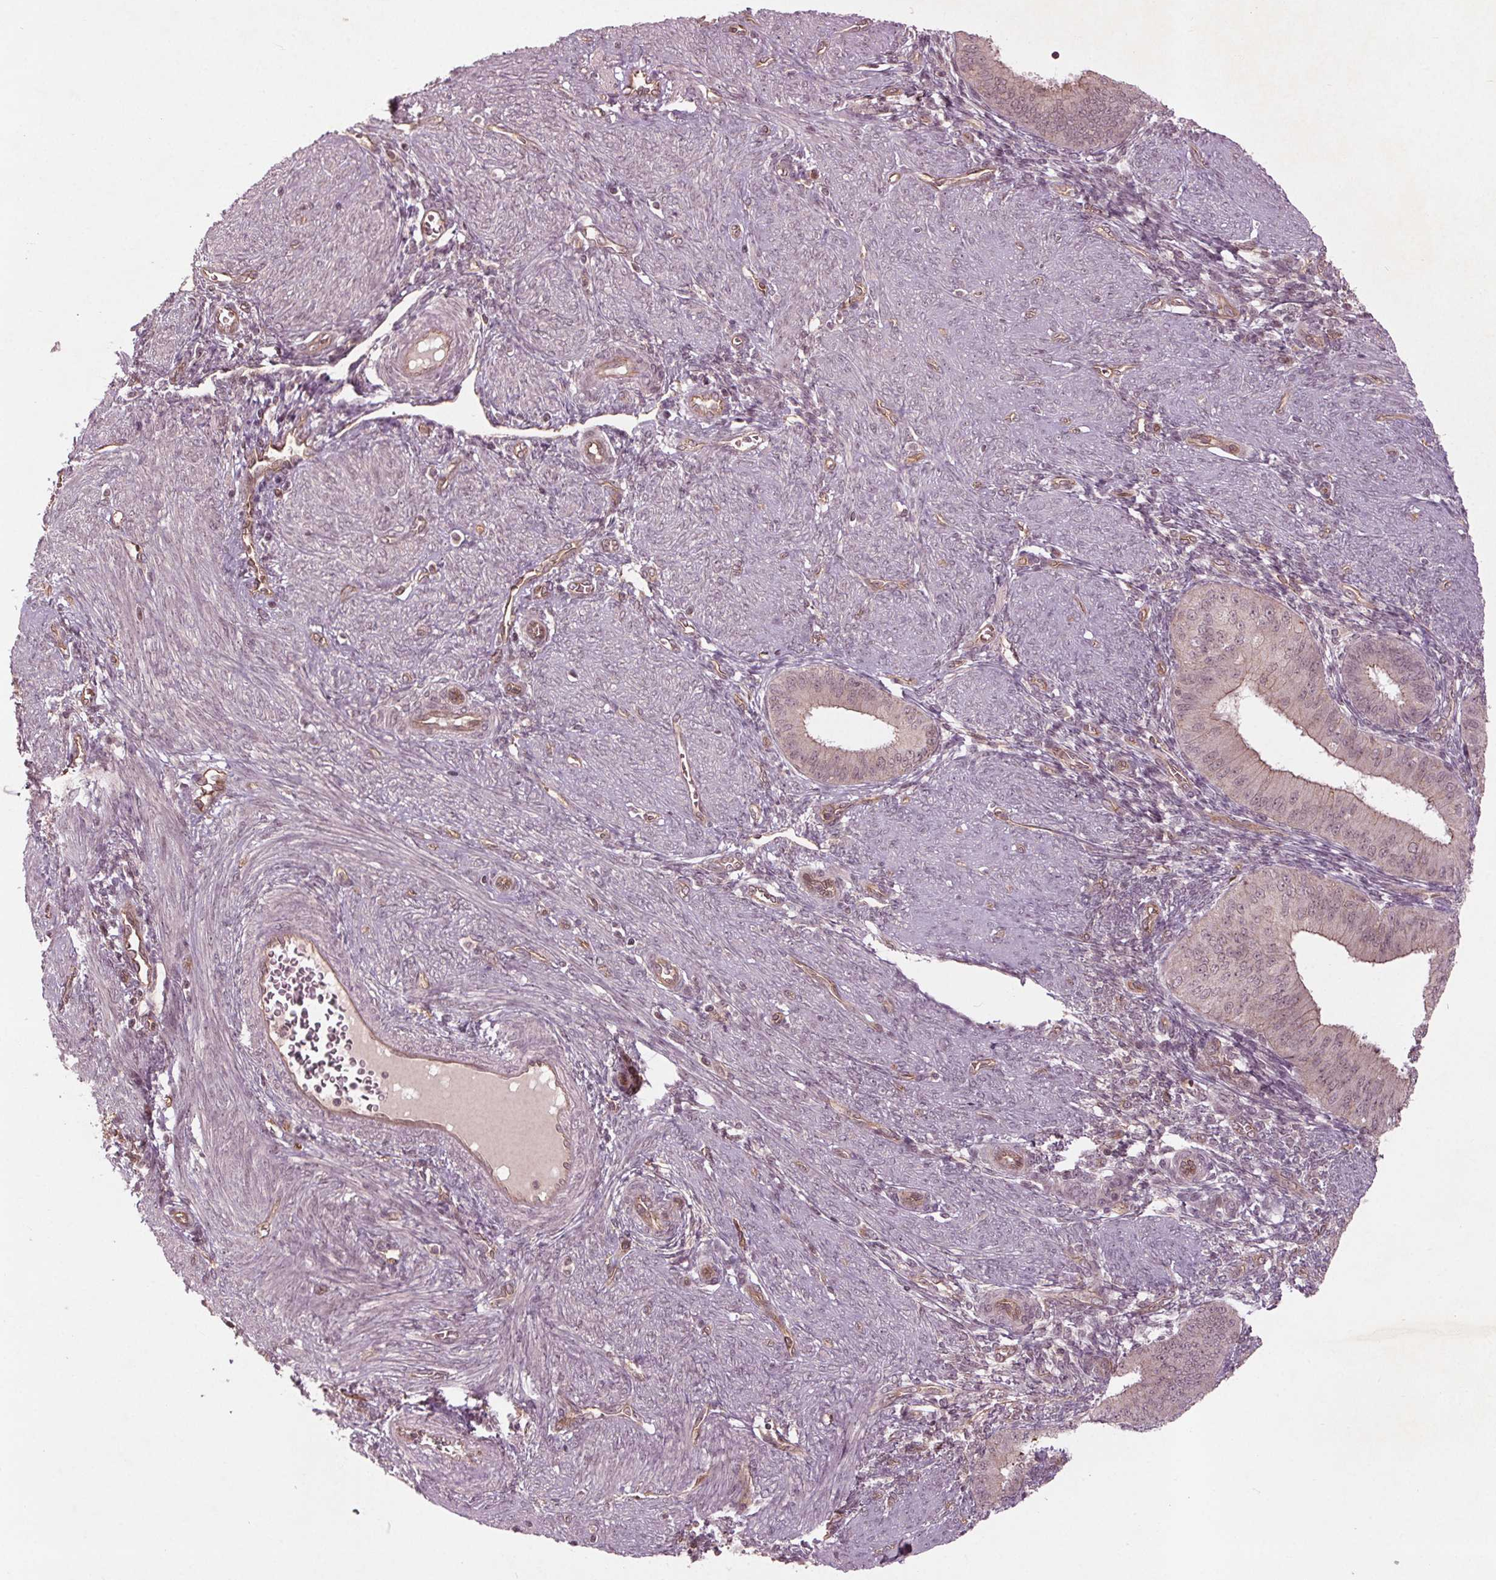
{"staining": {"intensity": "negative", "quantity": "none", "location": "none"}, "tissue": "endometrium", "cell_type": "Cells in endometrial stroma", "image_type": "normal", "snomed": [{"axis": "morphology", "description": "Normal tissue, NOS"}, {"axis": "topography", "description": "Endometrium"}], "caption": "Unremarkable endometrium was stained to show a protein in brown. There is no significant expression in cells in endometrial stroma. The staining was performed using DAB to visualize the protein expression in brown, while the nuclei were stained in blue with hematoxylin (Magnification: 20x).", "gene": "BTBD1", "patient": {"sex": "female", "age": 39}}